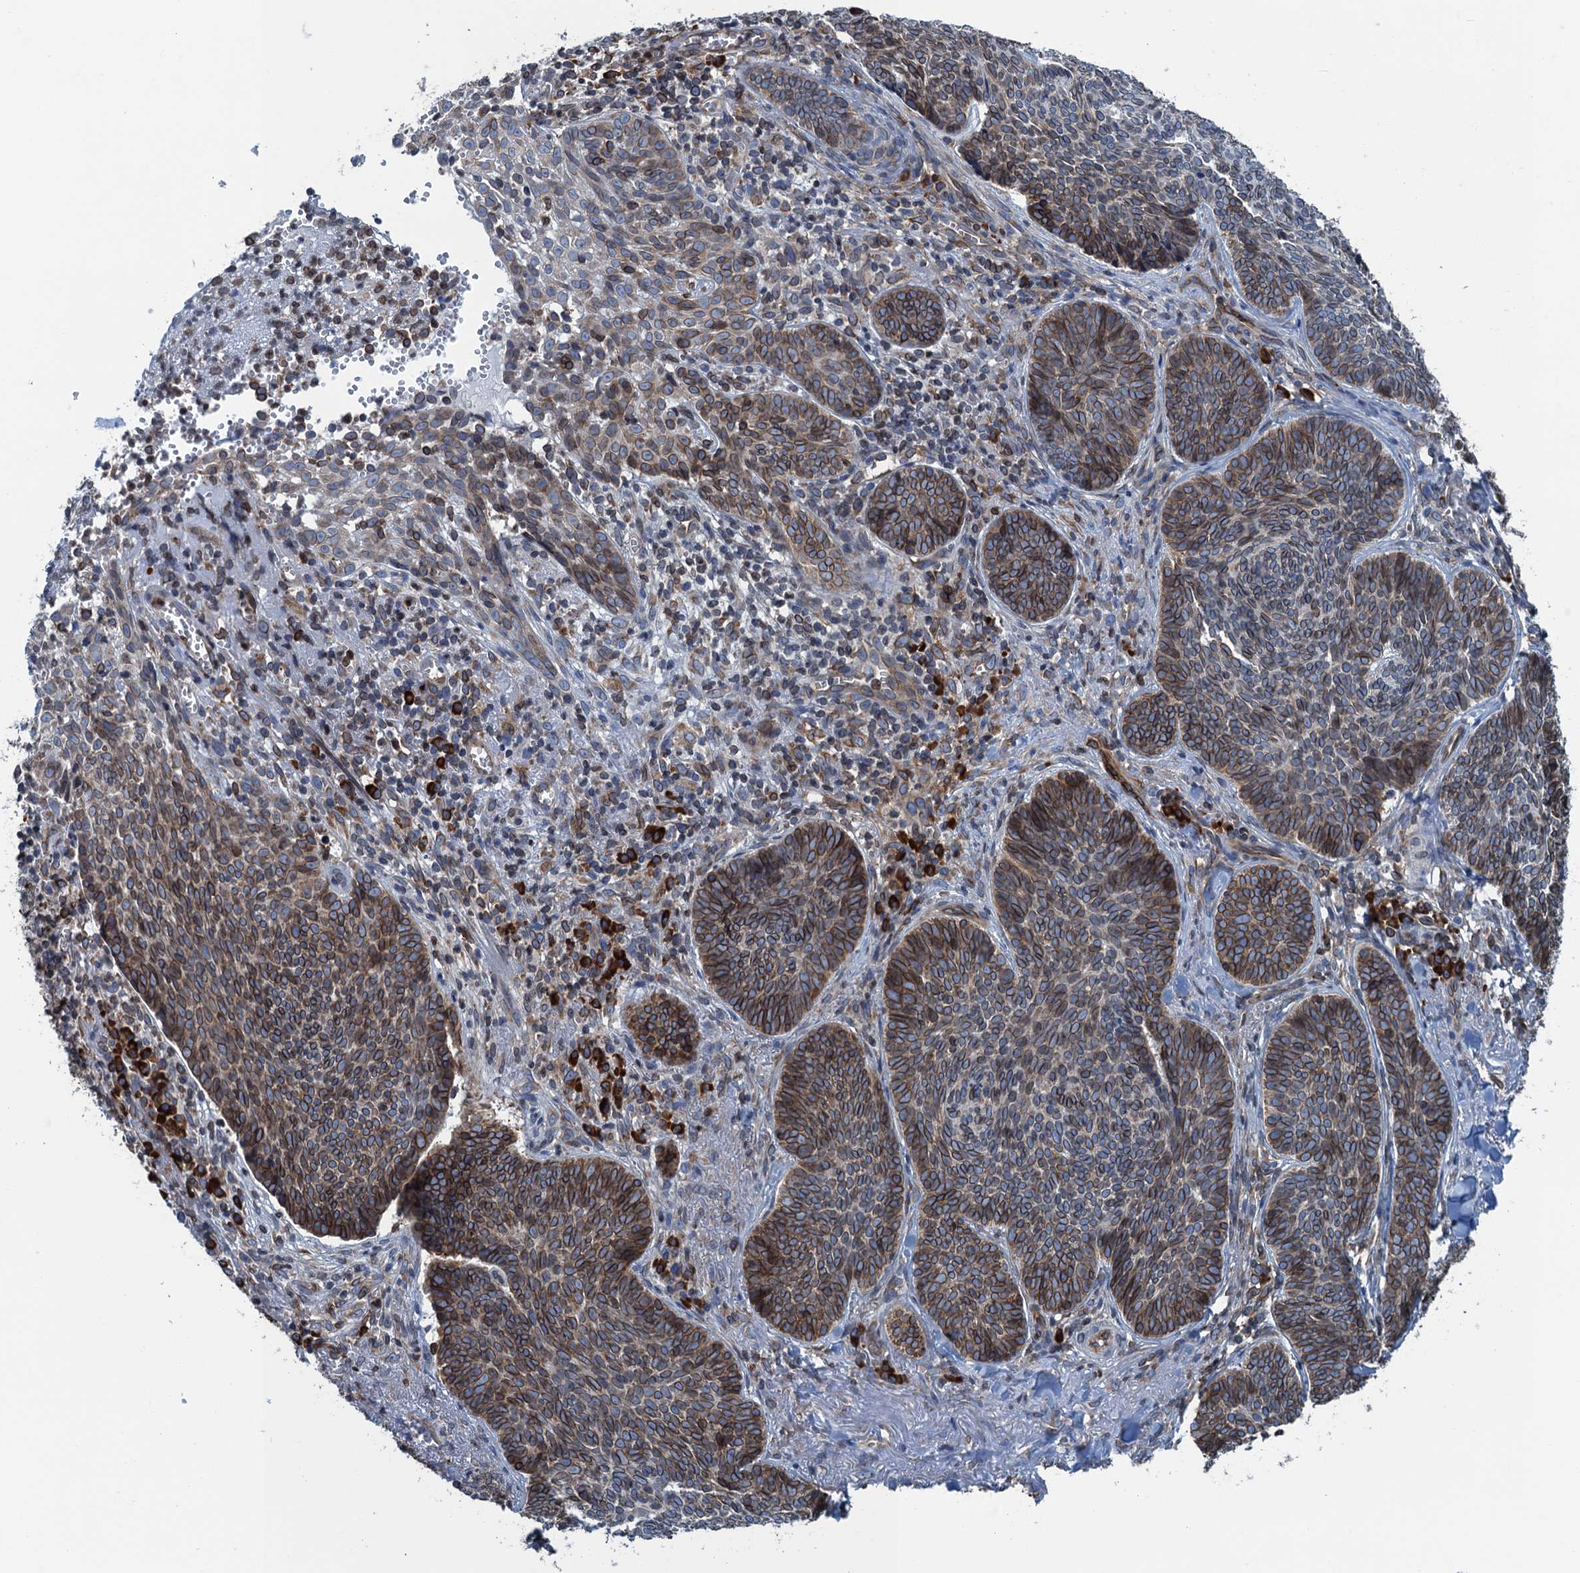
{"staining": {"intensity": "moderate", "quantity": ">75%", "location": "cytoplasmic/membranous"}, "tissue": "skin cancer", "cell_type": "Tumor cells", "image_type": "cancer", "snomed": [{"axis": "morphology", "description": "Basal cell carcinoma"}, {"axis": "topography", "description": "Skin"}], "caption": "Human skin cancer stained with a brown dye shows moderate cytoplasmic/membranous positive positivity in approximately >75% of tumor cells.", "gene": "TMEM205", "patient": {"sex": "female", "age": 74}}